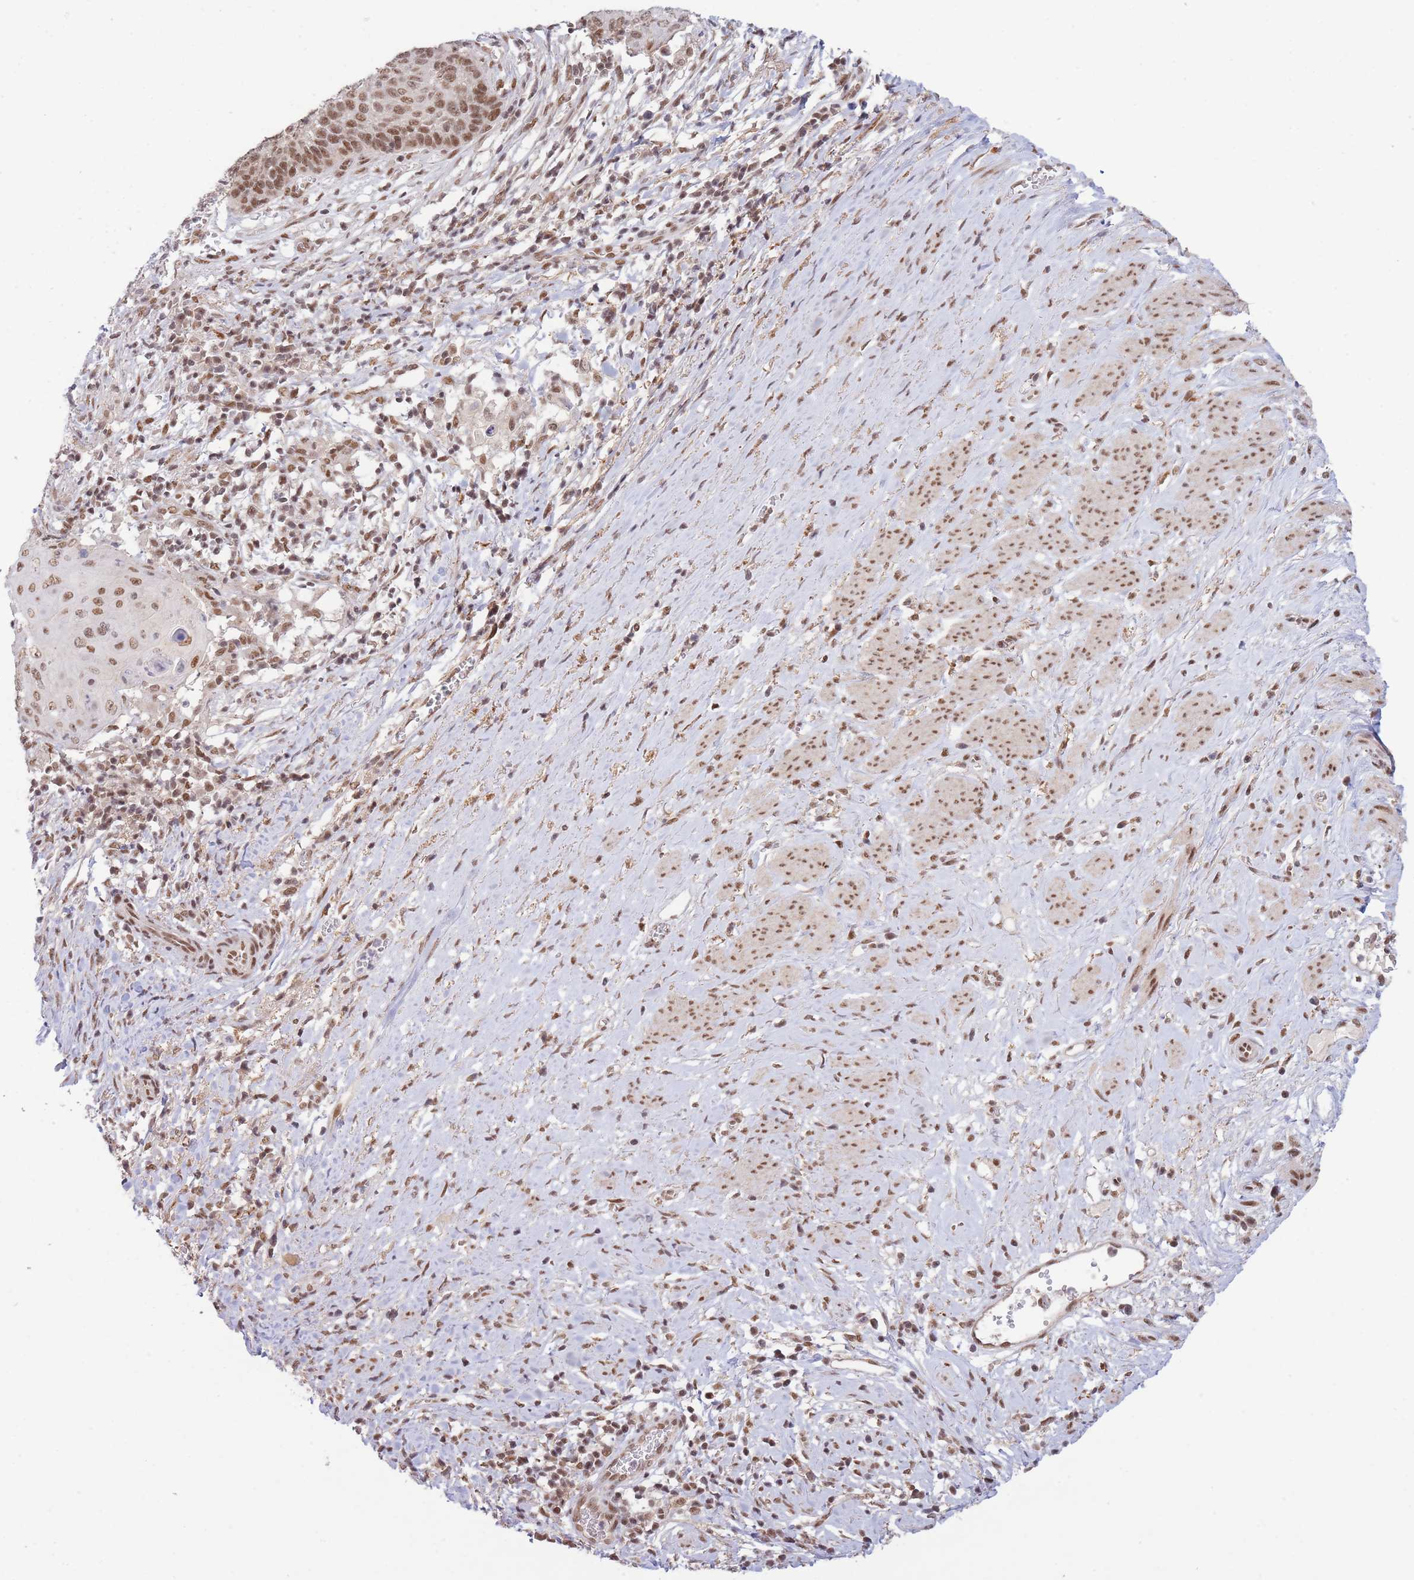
{"staining": {"intensity": "moderate", "quantity": ">75%", "location": "nuclear"}, "tissue": "cervical cancer", "cell_type": "Tumor cells", "image_type": "cancer", "snomed": [{"axis": "morphology", "description": "Squamous cell carcinoma, NOS"}, {"axis": "topography", "description": "Cervix"}], "caption": "Immunohistochemical staining of human cervical squamous cell carcinoma reveals medium levels of moderate nuclear positivity in approximately >75% of tumor cells. (brown staining indicates protein expression, while blue staining denotes nuclei).", "gene": "CARD8", "patient": {"sex": "female", "age": 39}}